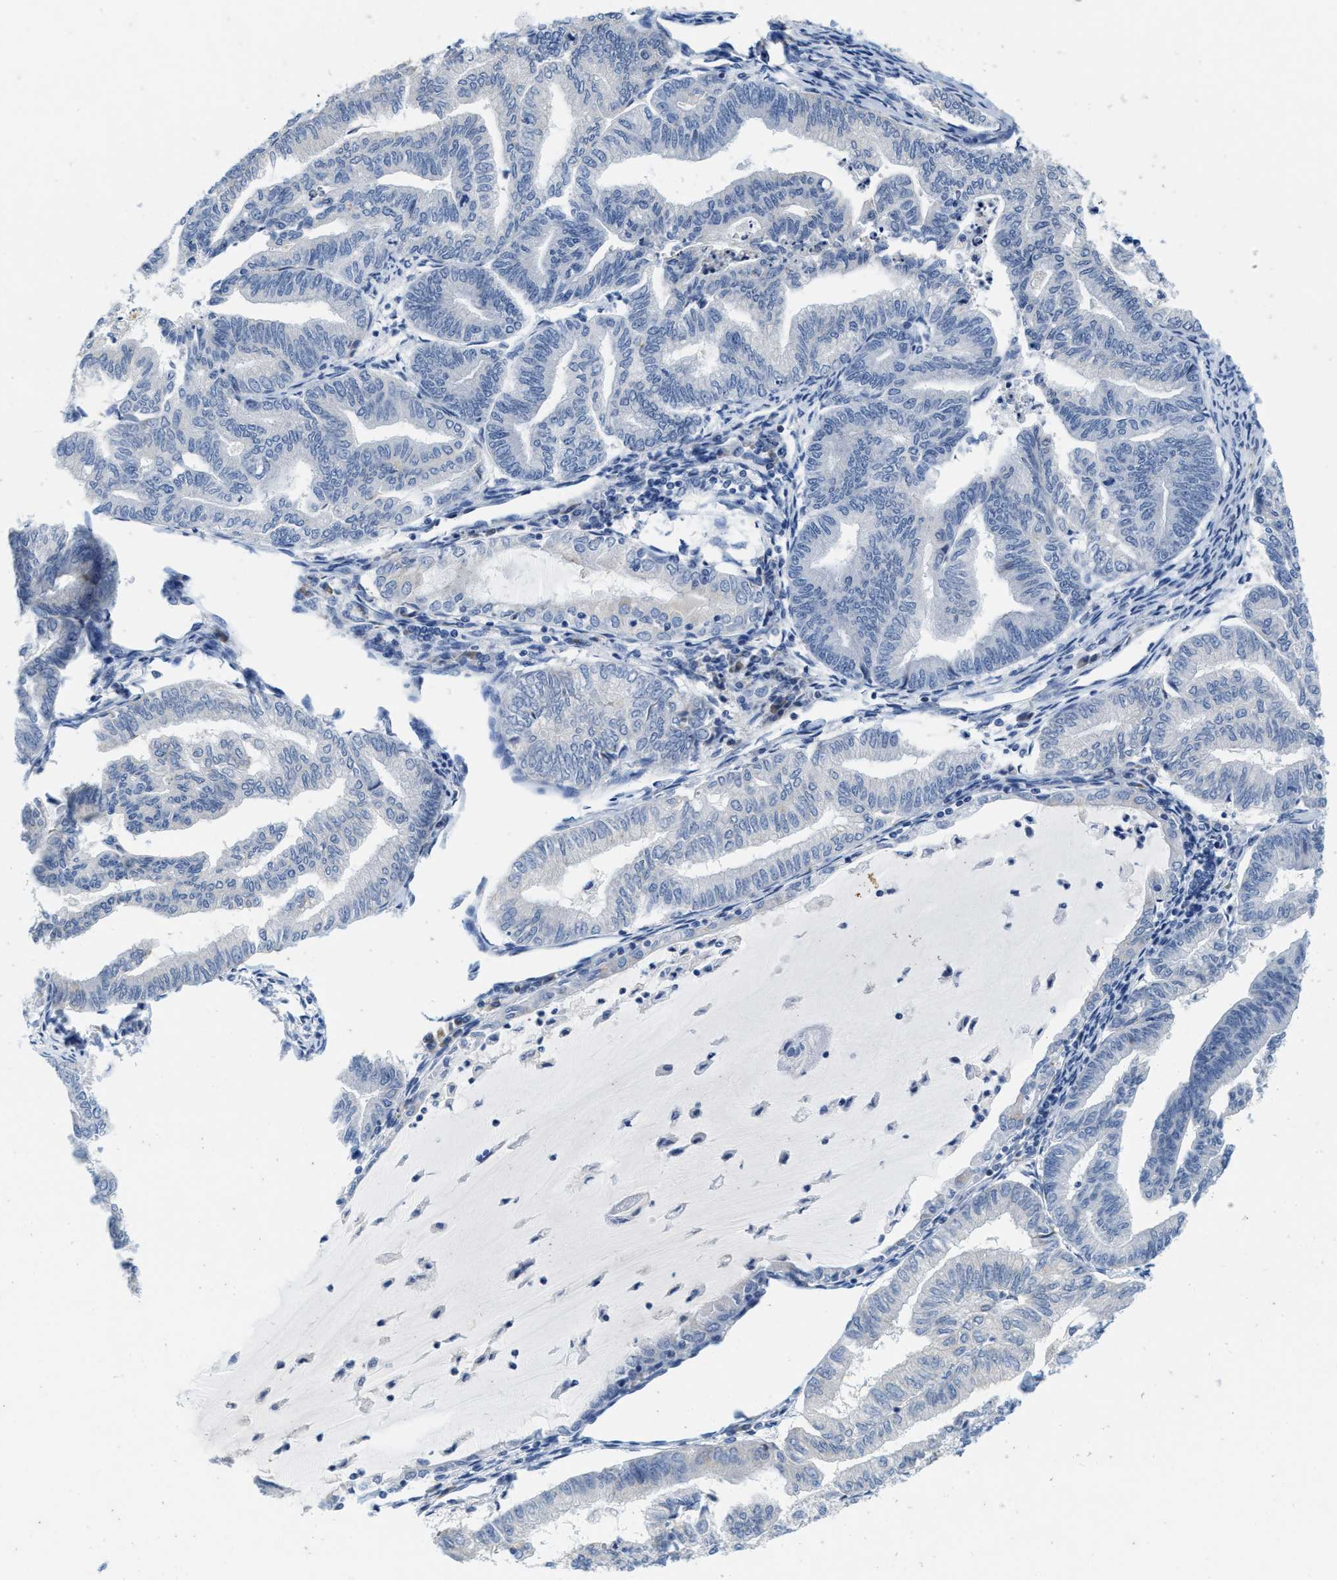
{"staining": {"intensity": "negative", "quantity": "none", "location": "none"}, "tissue": "endometrial cancer", "cell_type": "Tumor cells", "image_type": "cancer", "snomed": [{"axis": "morphology", "description": "Adenocarcinoma, NOS"}, {"axis": "topography", "description": "Endometrium"}], "caption": "Tumor cells show no significant protein expression in endometrial cancer.", "gene": "ABCB11", "patient": {"sex": "female", "age": 79}}